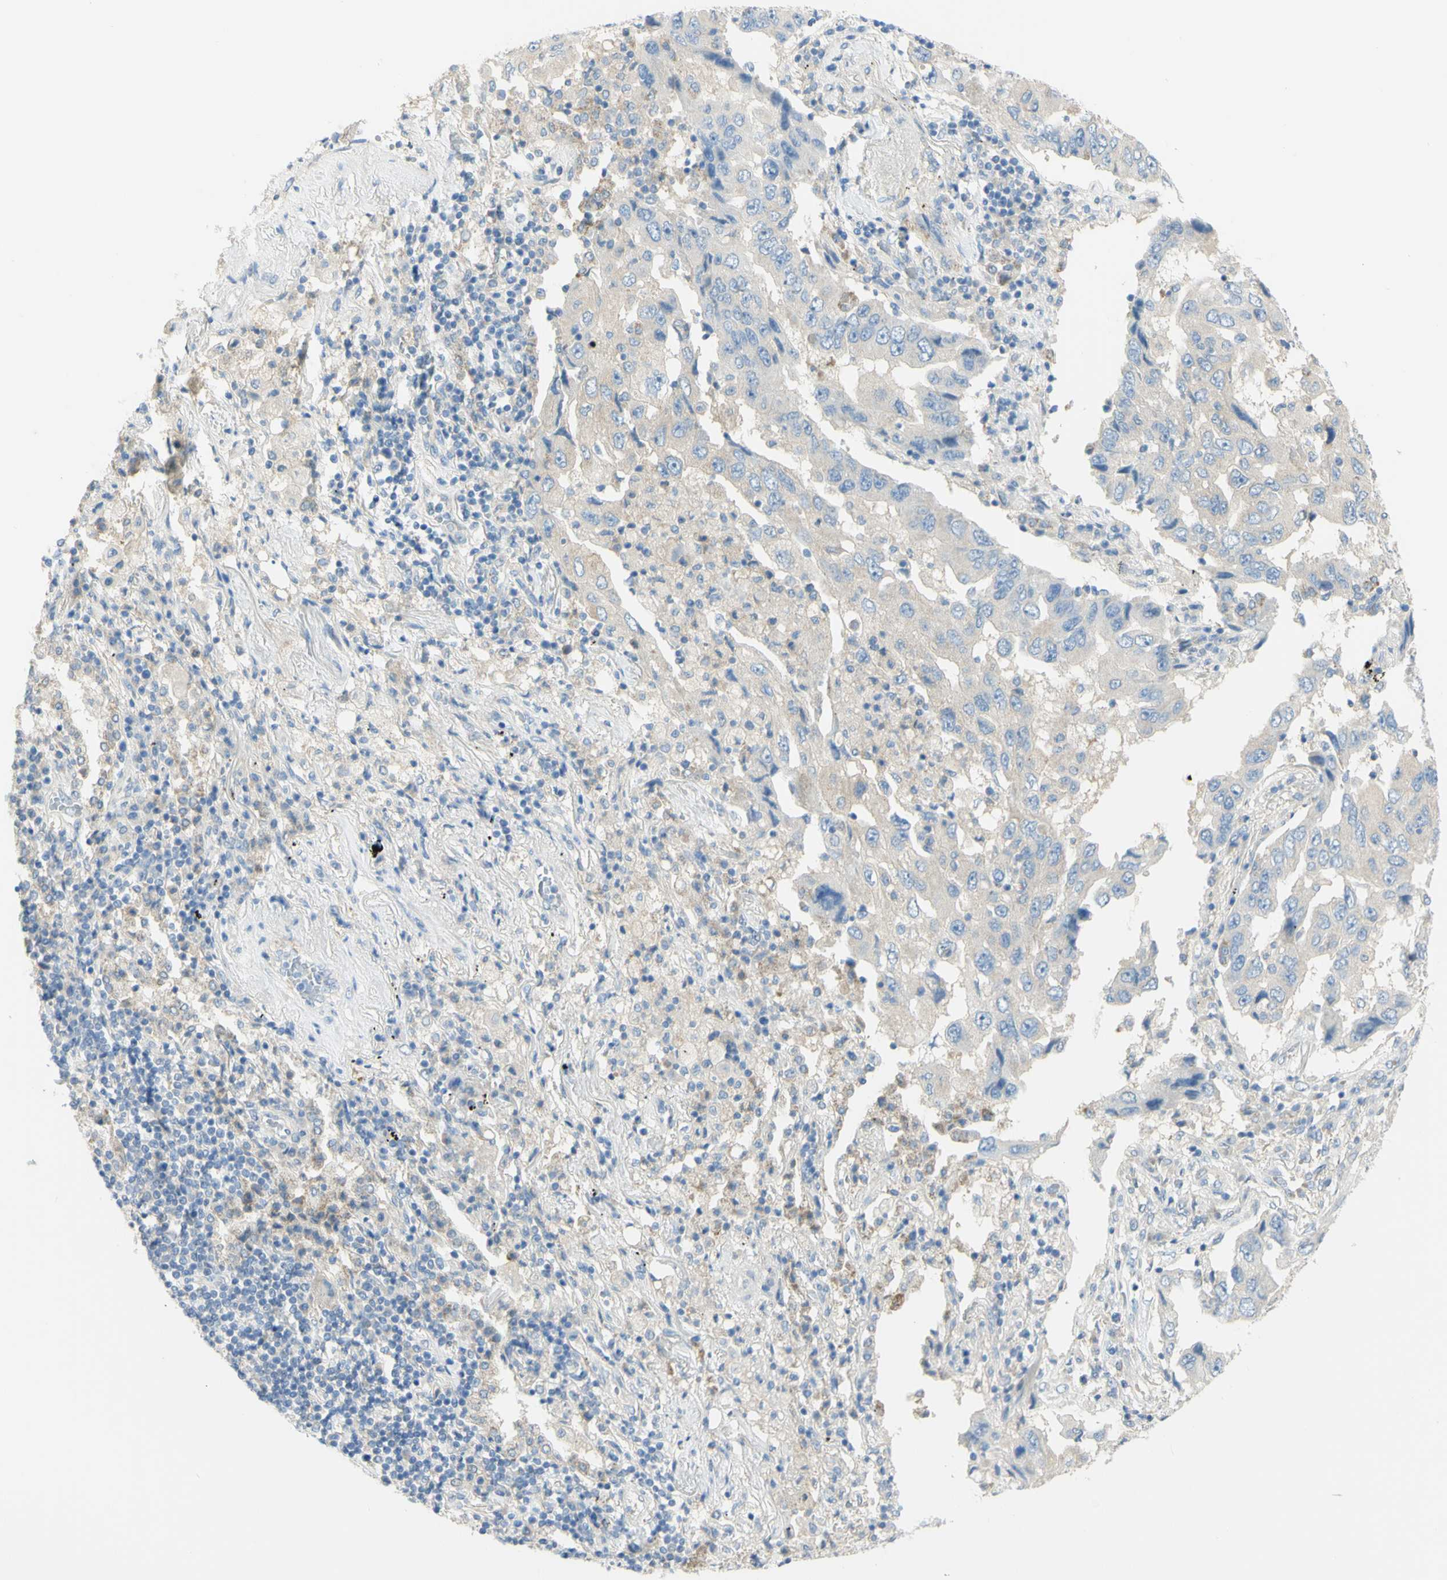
{"staining": {"intensity": "negative", "quantity": "none", "location": "none"}, "tissue": "lung cancer", "cell_type": "Tumor cells", "image_type": "cancer", "snomed": [{"axis": "morphology", "description": "Adenocarcinoma, NOS"}, {"axis": "topography", "description": "Lung"}], "caption": "A micrograph of adenocarcinoma (lung) stained for a protein demonstrates no brown staining in tumor cells.", "gene": "GCNT3", "patient": {"sex": "female", "age": 65}}